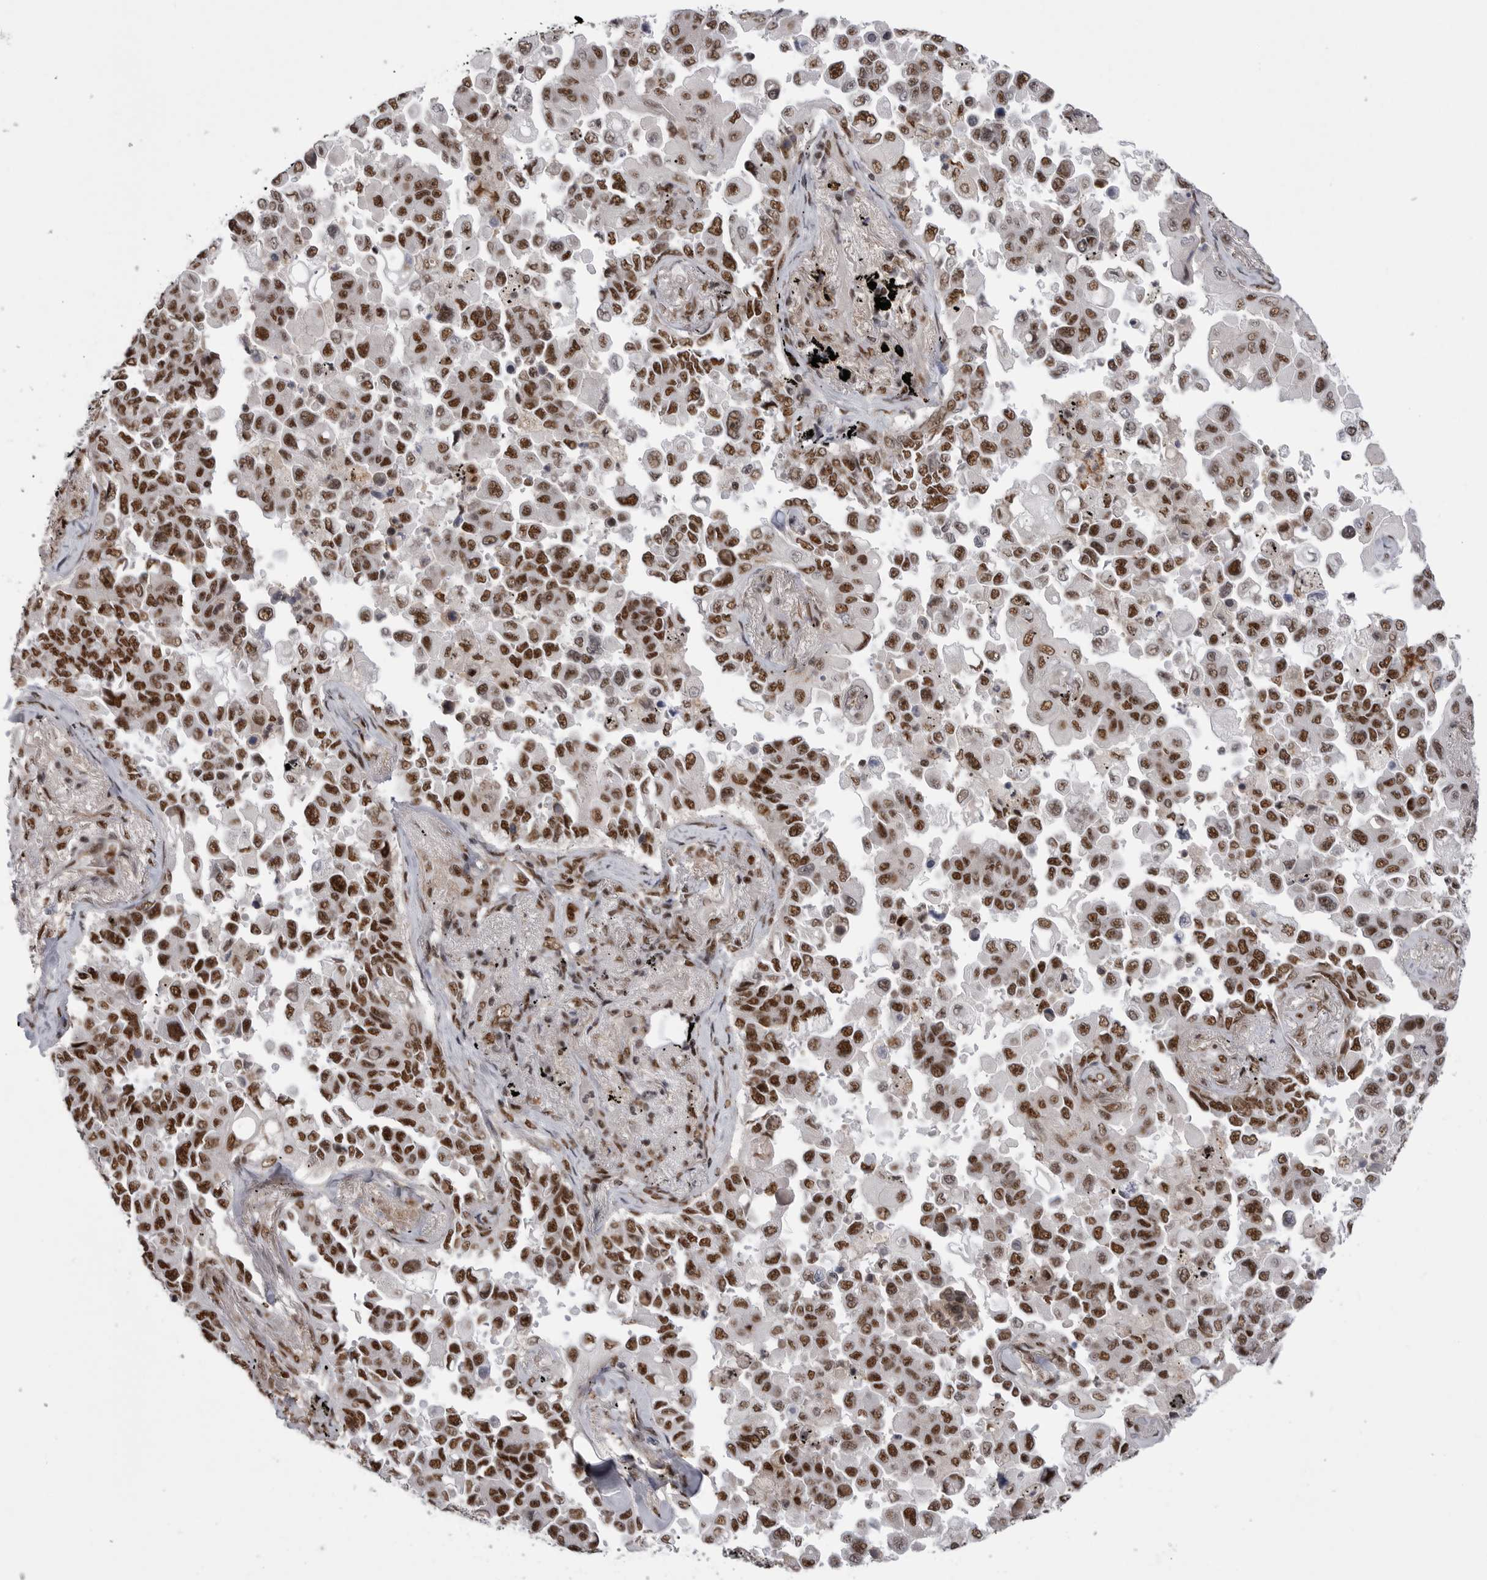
{"staining": {"intensity": "strong", "quantity": ">75%", "location": "nuclear"}, "tissue": "lung cancer", "cell_type": "Tumor cells", "image_type": "cancer", "snomed": [{"axis": "morphology", "description": "Adenocarcinoma, NOS"}, {"axis": "topography", "description": "Lung"}], "caption": "Brown immunohistochemical staining in human lung cancer displays strong nuclear expression in approximately >75% of tumor cells. The protein is stained brown, and the nuclei are stained in blue (DAB IHC with brightfield microscopy, high magnification).", "gene": "PPP1R8", "patient": {"sex": "female", "age": 67}}